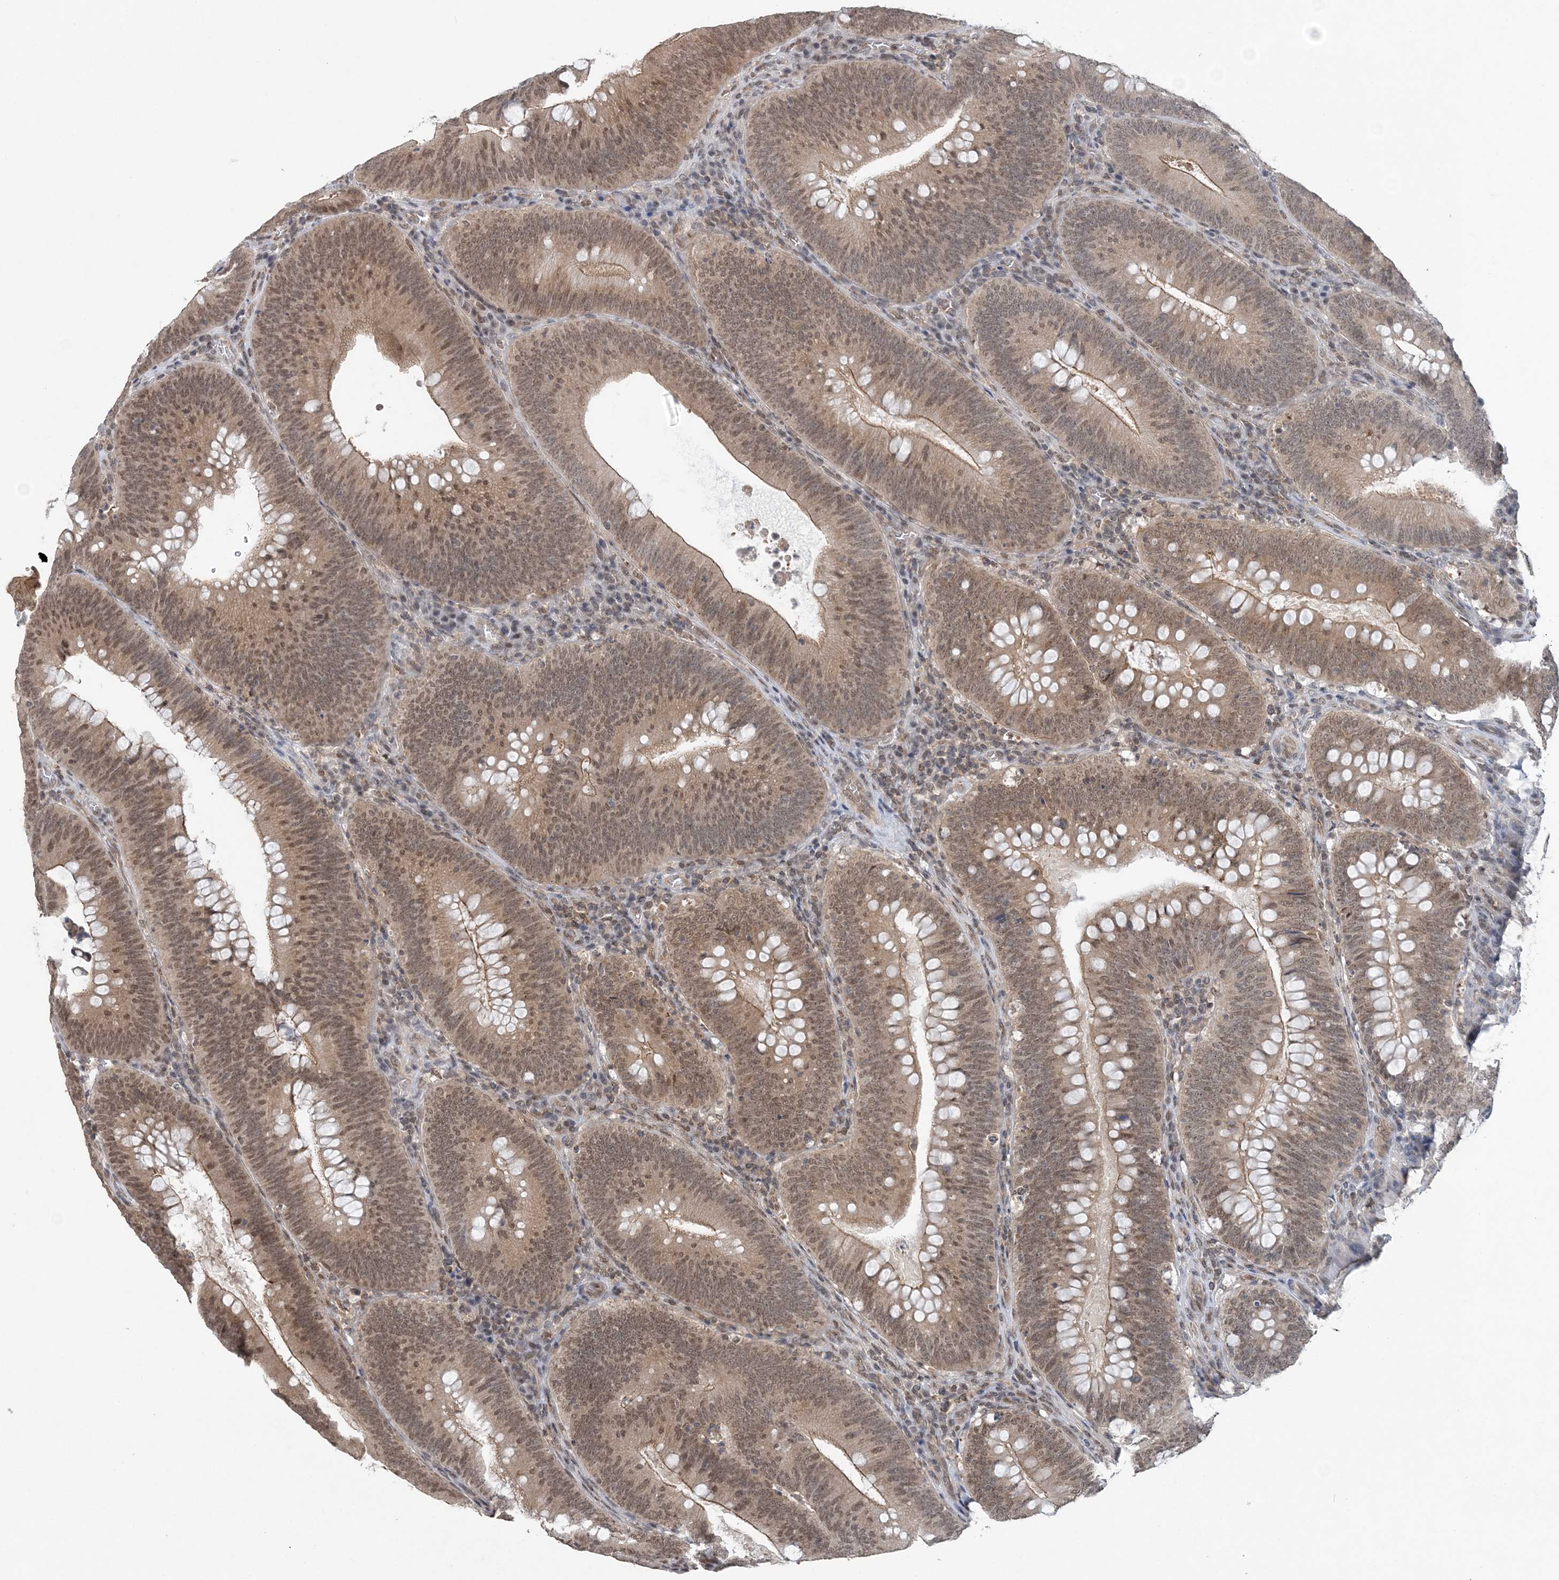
{"staining": {"intensity": "moderate", "quantity": ">75%", "location": "cytoplasmic/membranous,nuclear"}, "tissue": "colorectal cancer", "cell_type": "Tumor cells", "image_type": "cancer", "snomed": [{"axis": "morphology", "description": "Normal tissue, NOS"}, {"axis": "topography", "description": "Colon"}], "caption": "Approximately >75% of tumor cells in colorectal cancer display moderate cytoplasmic/membranous and nuclear protein positivity as visualized by brown immunohistochemical staining.", "gene": "CCDC152", "patient": {"sex": "female", "age": 82}}